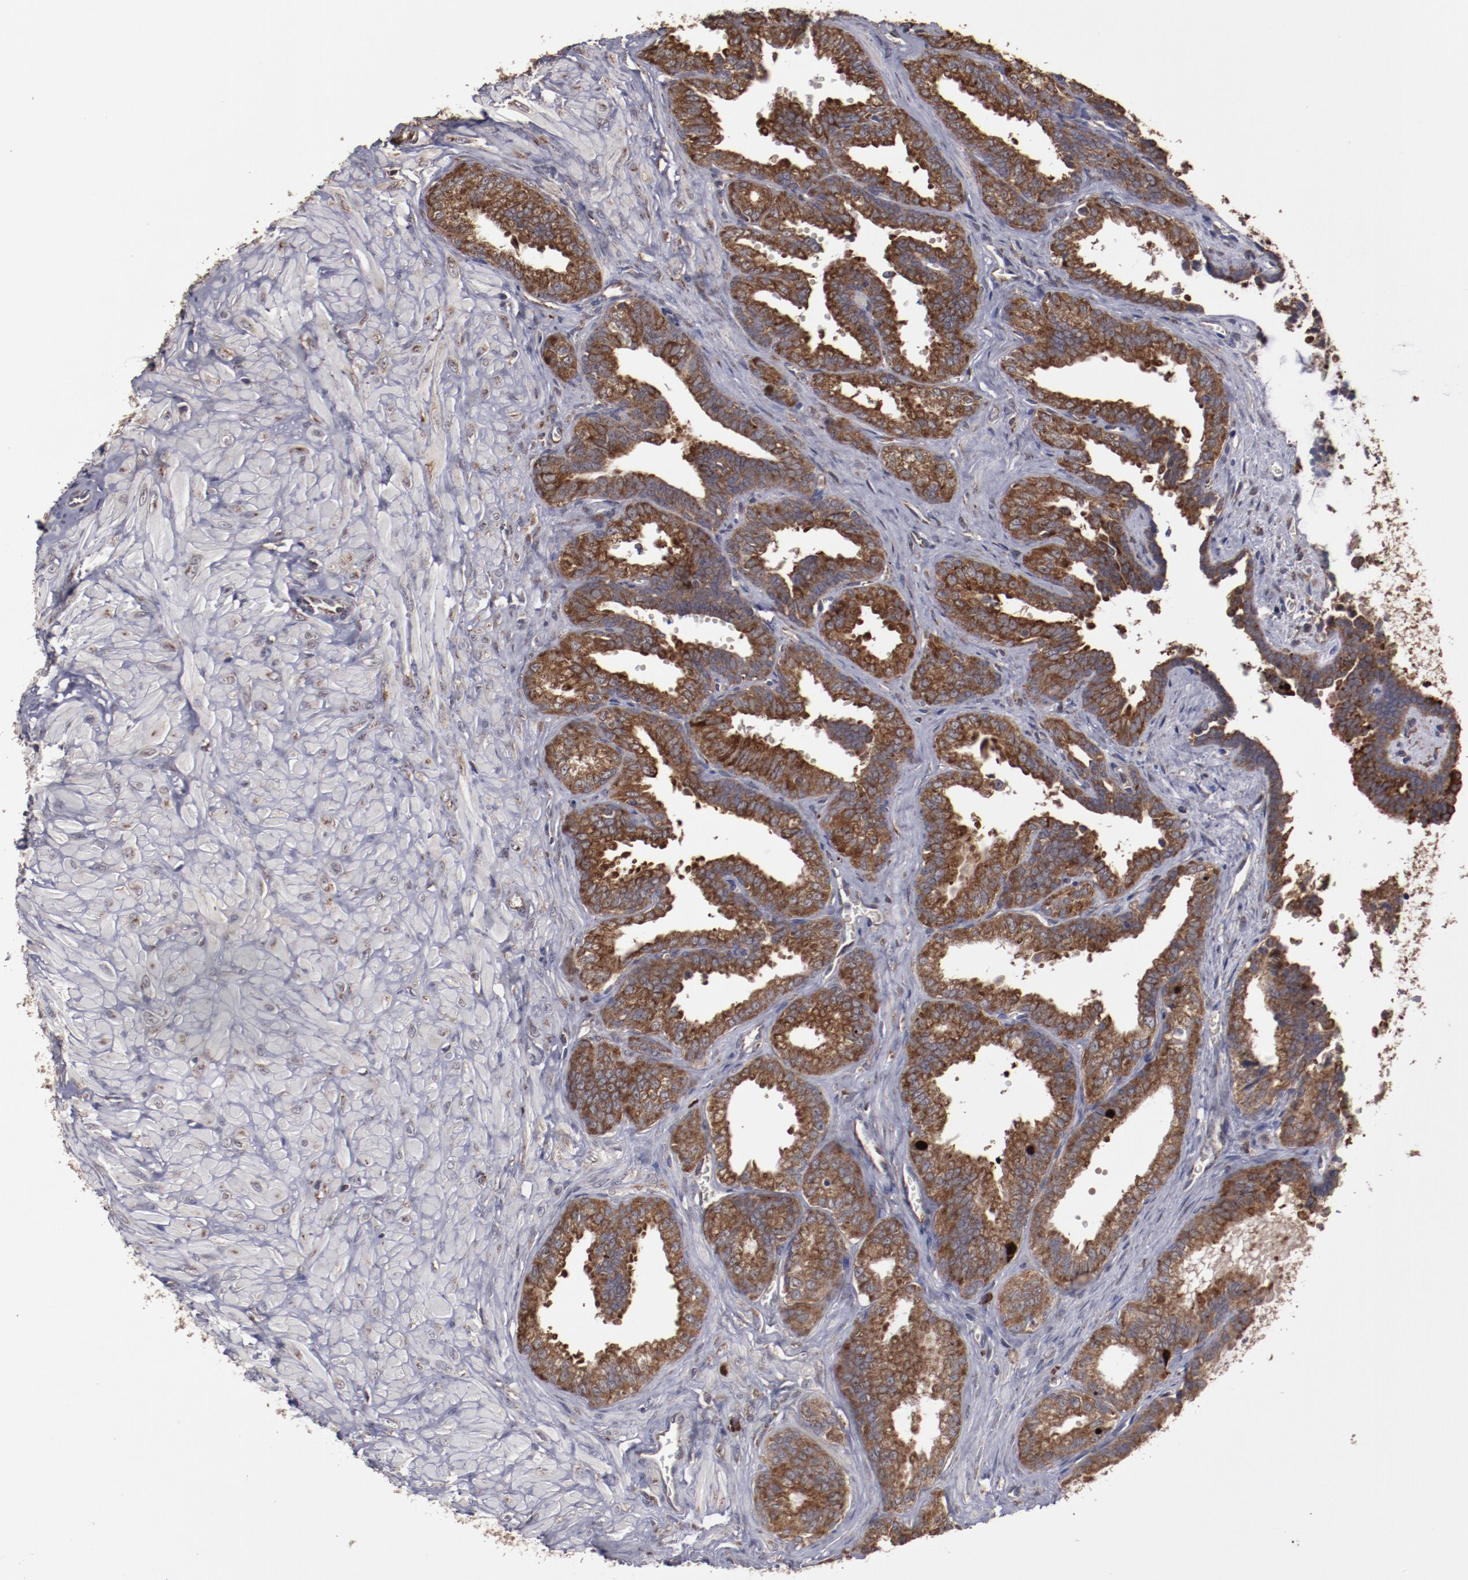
{"staining": {"intensity": "moderate", "quantity": ">75%", "location": "cytoplasmic/membranous"}, "tissue": "seminal vesicle", "cell_type": "Glandular cells", "image_type": "normal", "snomed": [{"axis": "morphology", "description": "Normal tissue, NOS"}, {"axis": "topography", "description": "Seminal veicle"}], "caption": "Seminal vesicle stained with DAB (3,3'-diaminobenzidine) immunohistochemistry (IHC) reveals medium levels of moderate cytoplasmic/membranous staining in about >75% of glandular cells.", "gene": "RPS4X", "patient": {"sex": "male", "age": 26}}